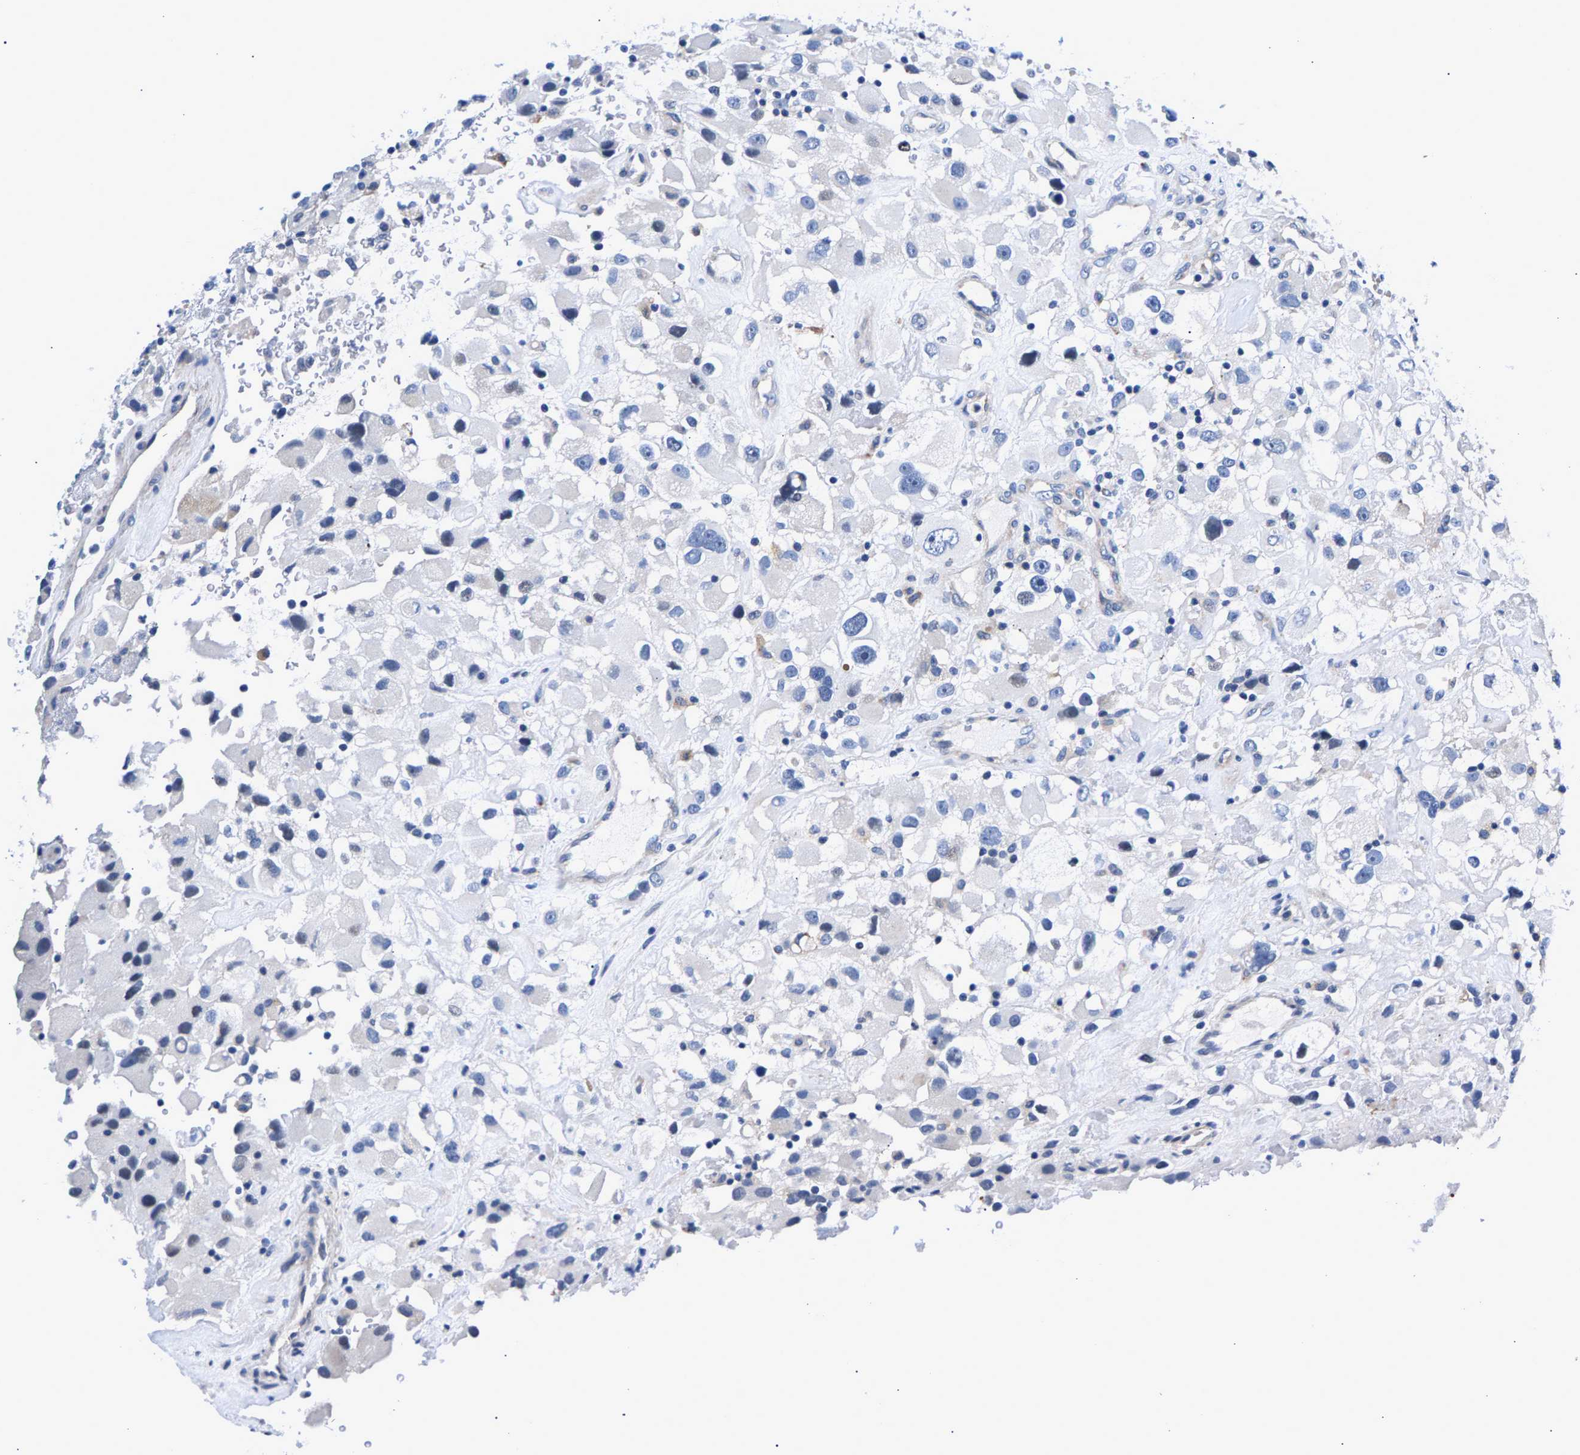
{"staining": {"intensity": "negative", "quantity": "none", "location": "none"}, "tissue": "renal cancer", "cell_type": "Tumor cells", "image_type": "cancer", "snomed": [{"axis": "morphology", "description": "Adenocarcinoma, NOS"}, {"axis": "topography", "description": "Kidney"}], "caption": "An immunohistochemistry histopathology image of renal cancer (adenocarcinoma) is shown. There is no staining in tumor cells of renal cancer (adenocarcinoma).", "gene": "P2RY4", "patient": {"sex": "female", "age": 52}}